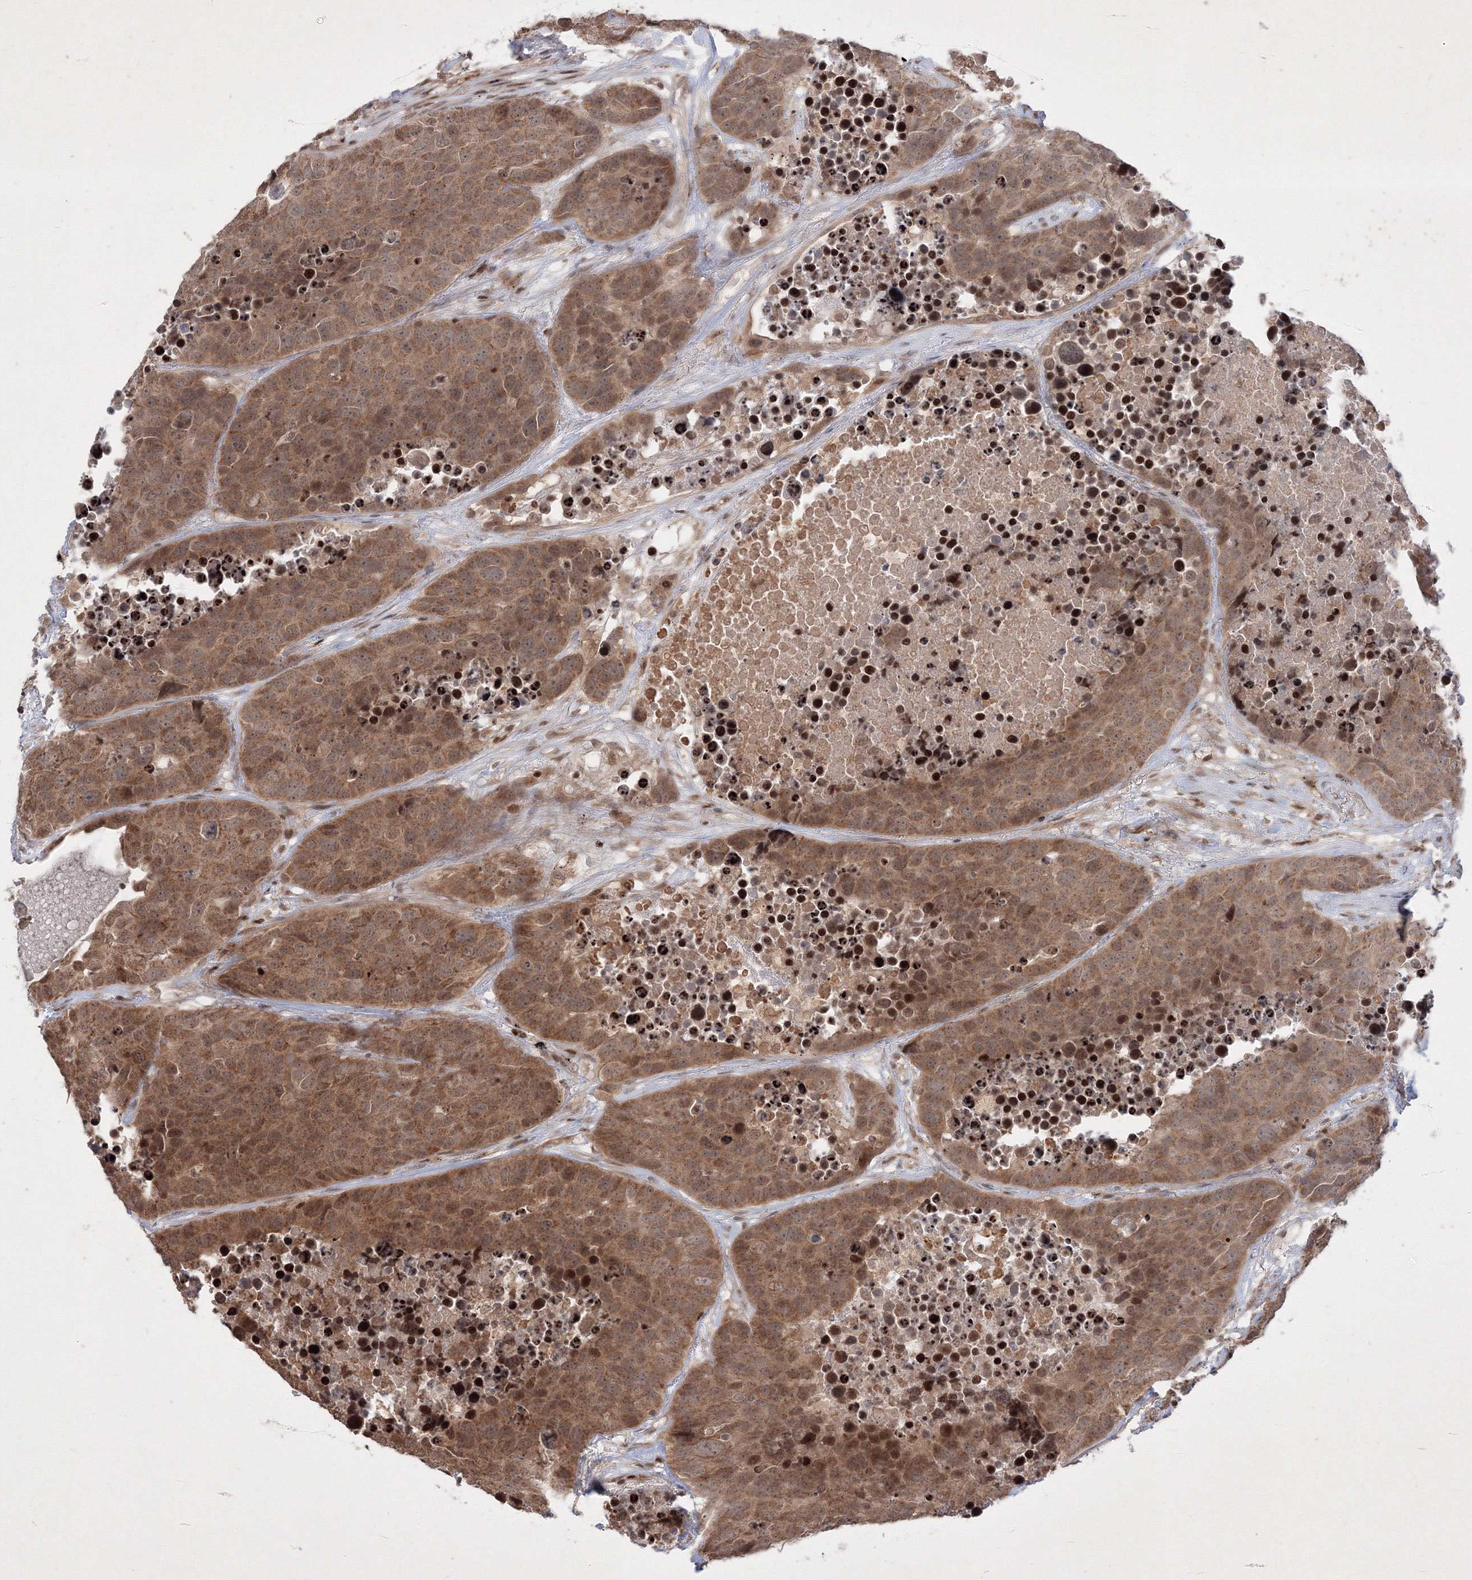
{"staining": {"intensity": "moderate", "quantity": ">75%", "location": "cytoplasmic/membranous"}, "tissue": "carcinoid", "cell_type": "Tumor cells", "image_type": "cancer", "snomed": [{"axis": "morphology", "description": "Carcinoid, malignant, NOS"}, {"axis": "topography", "description": "Lung"}], "caption": "Carcinoid tissue displays moderate cytoplasmic/membranous expression in approximately >75% of tumor cells, visualized by immunohistochemistry. The protein is stained brown, and the nuclei are stained in blue (DAB (3,3'-diaminobenzidine) IHC with brightfield microscopy, high magnification).", "gene": "TAB1", "patient": {"sex": "male", "age": 60}}